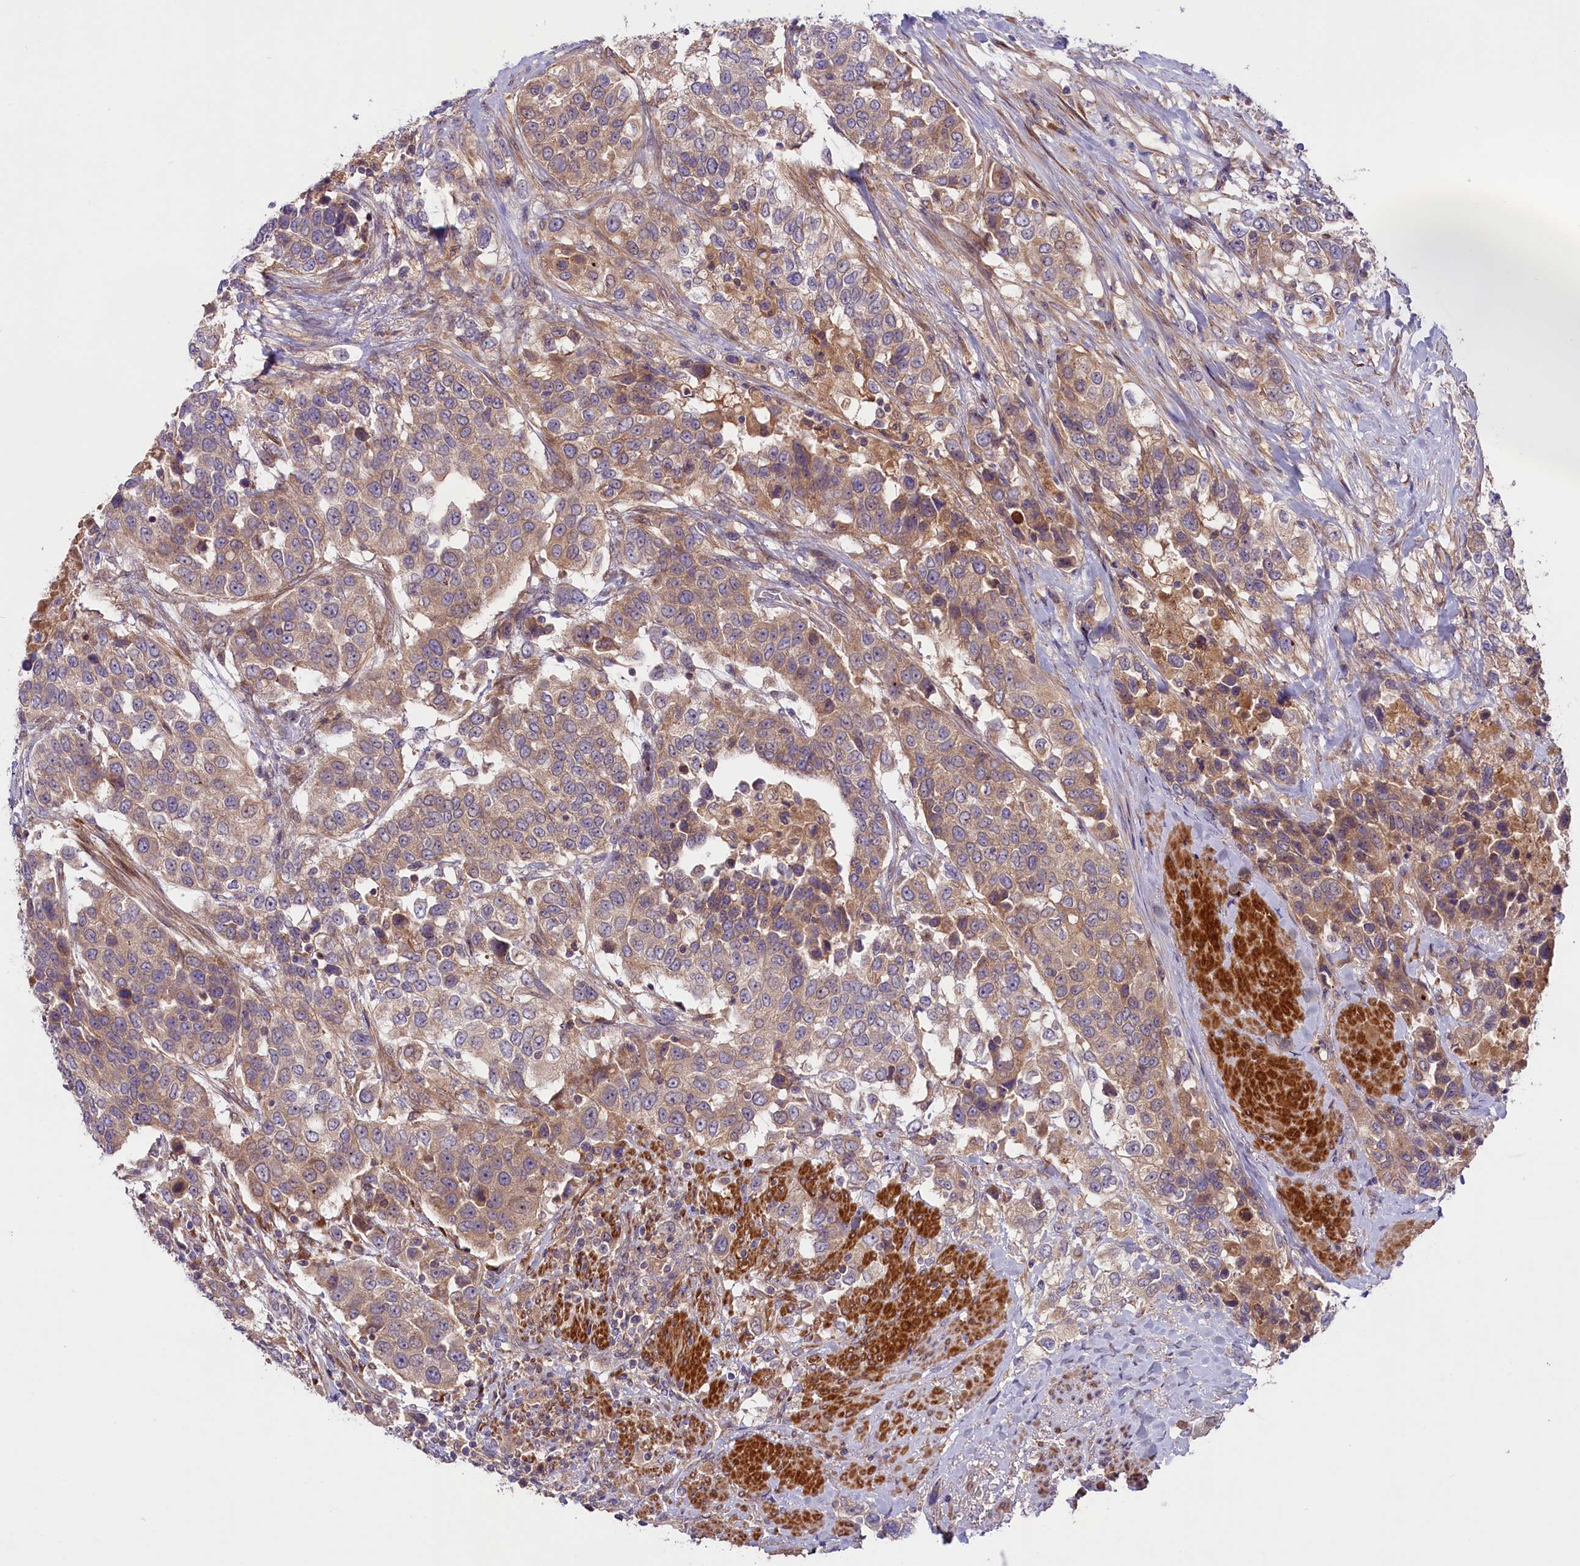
{"staining": {"intensity": "weak", "quantity": ">75%", "location": "cytoplasmic/membranous"}, "tissue": "urothelial cancer", "cell_type": "Tumor cells", "image_type": "cancer", "snomed": [{"axis": "morphology", "description": "Urothelial carcinoma, High grade"}, {"axis": "topography", "description": "Urinary bladder"}], "caption": "The photomicrograph exhibits staining of high-grade urothelial carcinoma, revealing weak cytoplasmic/membranous protein positivity (brown color) within tumor cells.", "gene": "COG8", "patient": {"sex": "female", "age": 80}}